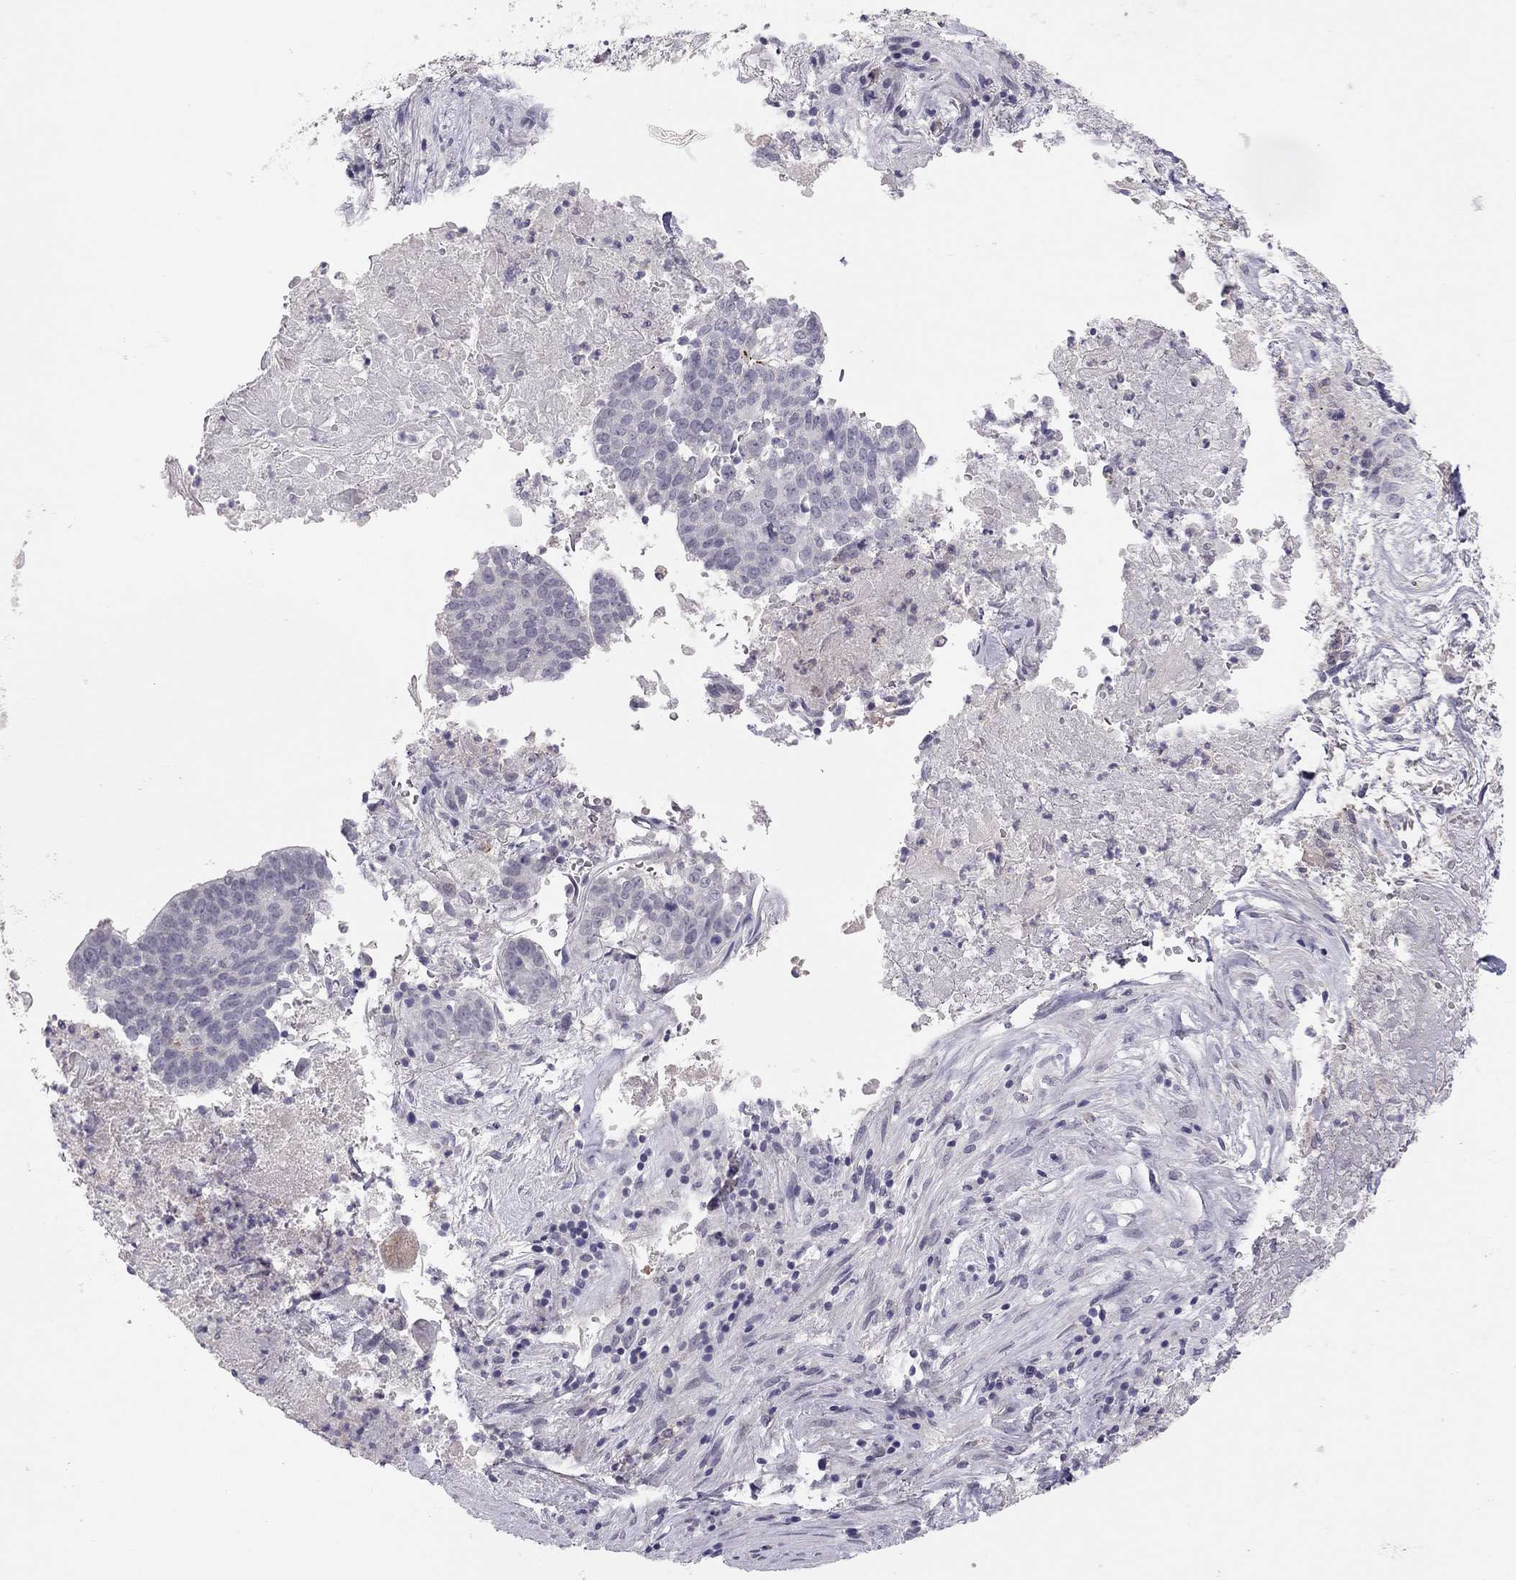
{"staining": {"intensity": "negative", "quantity": "none", "location": "none"}, "tissue": "lung cancer", "cell_type": "Tumor cells", "image_type": "cancer", "snomed": [{"axis": "morphology", "description": "Squamous cell carcinoma, NOS"}, {"axis": "topography", "description": "Lung"}], "caption": "The immunohistochemistry (IHC) histopathology image has no significant expression in tumor cells of lung cancer tissue. Nuclei are stained in blue.", "gene": "ADORA2A", "patient": {"sex": "male", "age": 64}}